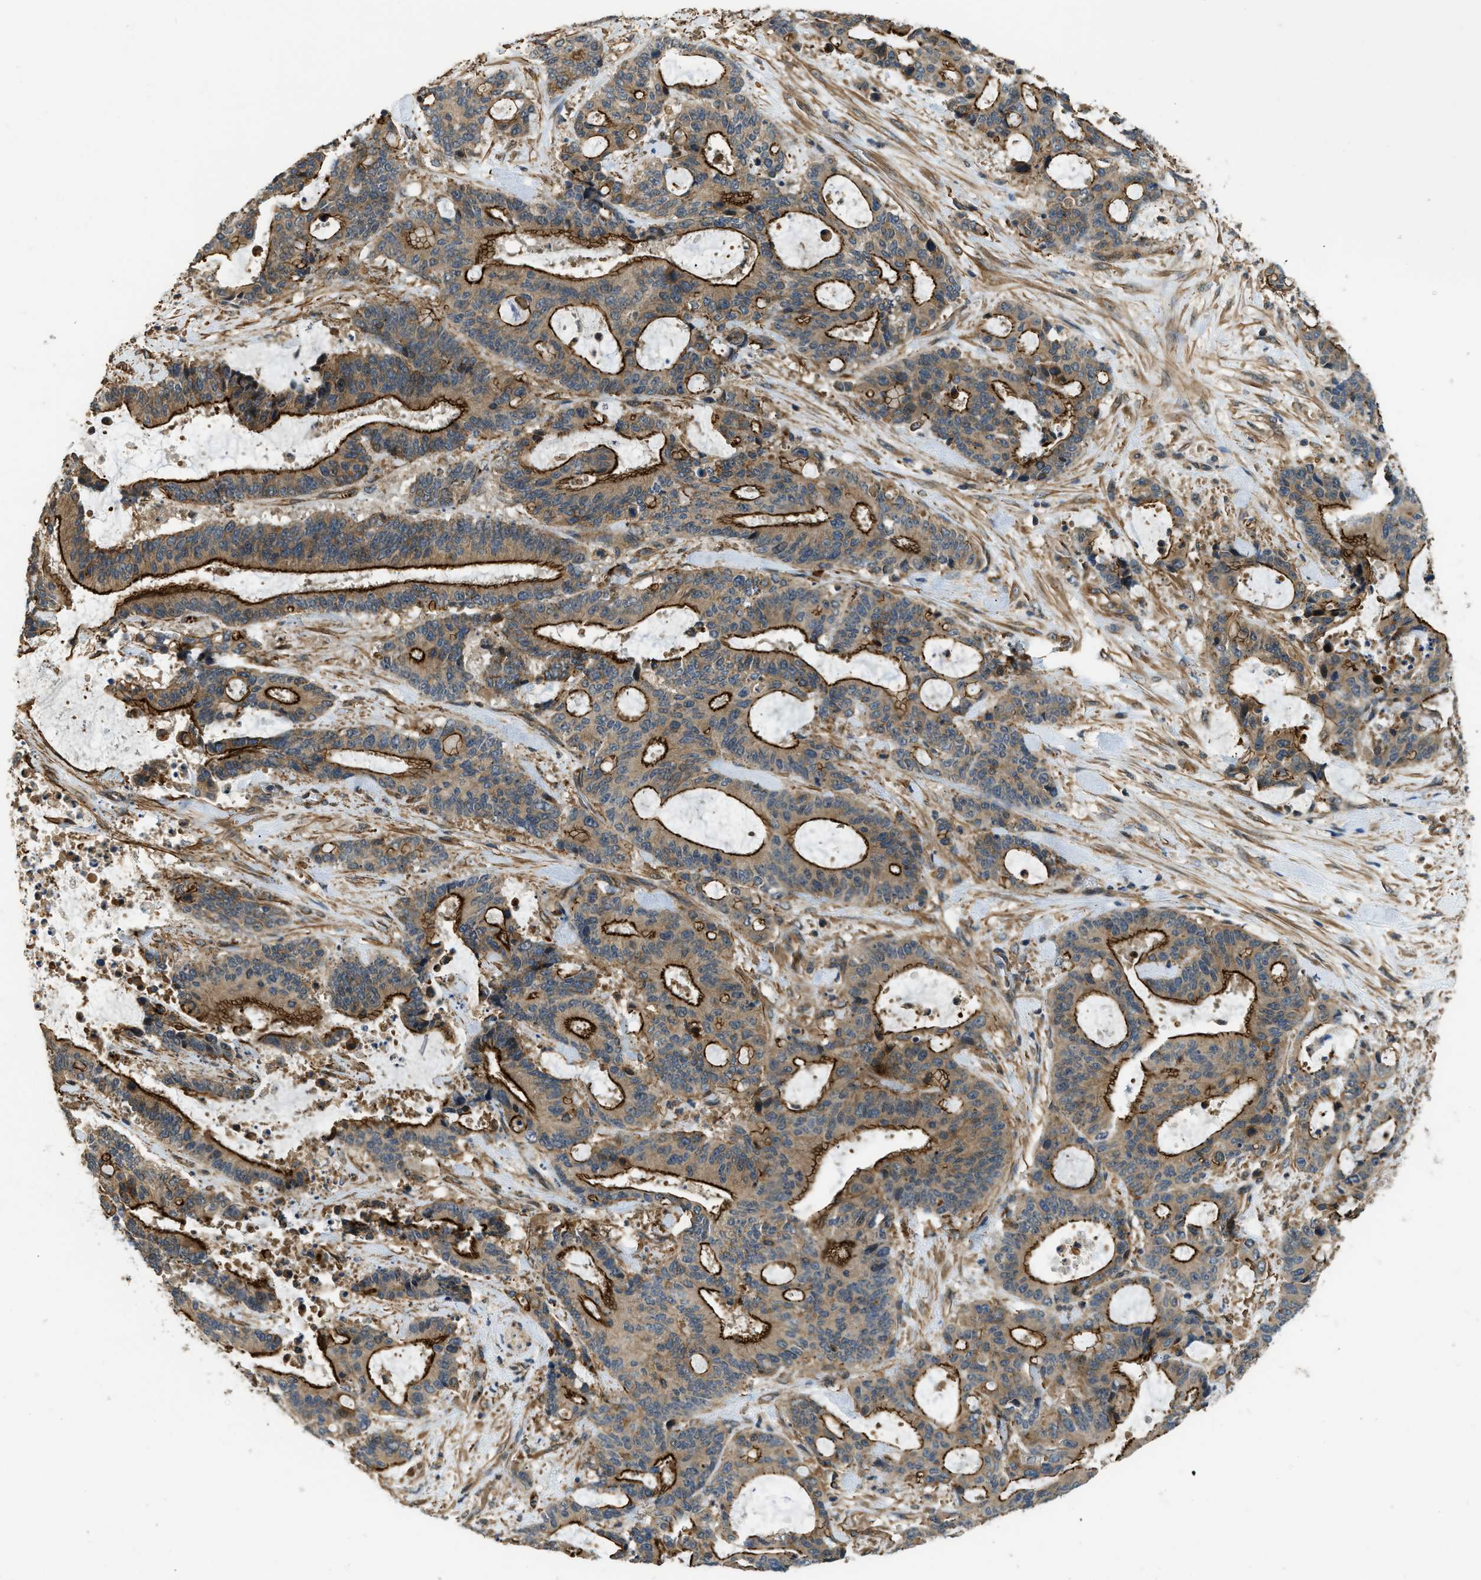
{"staining": {"intensity": "strong", "quantity": ">75%", "location": "cytoplasmic/membranous"}, "tissue": "liver cancer", "cell_type": "Tumor cells", "image_type": "cancer", "snomed": [{"axis": "morphology", "description": "Normal tissue, NOS"}, {"axis": "morphology", "description": "Cholangiocarcinoma"}, {"axis": "topography", "description": "Liver"}, {"axis": "topography", "description": "Peripheral nerve tissue"}], "caption": "Strong cytoplasmic/membranous positivity is seen in approximately >75% of tumor cells in liver cholangiocarcinoma.", "gene": "CGN", "patient": {"sex": "female", "age": 73}}